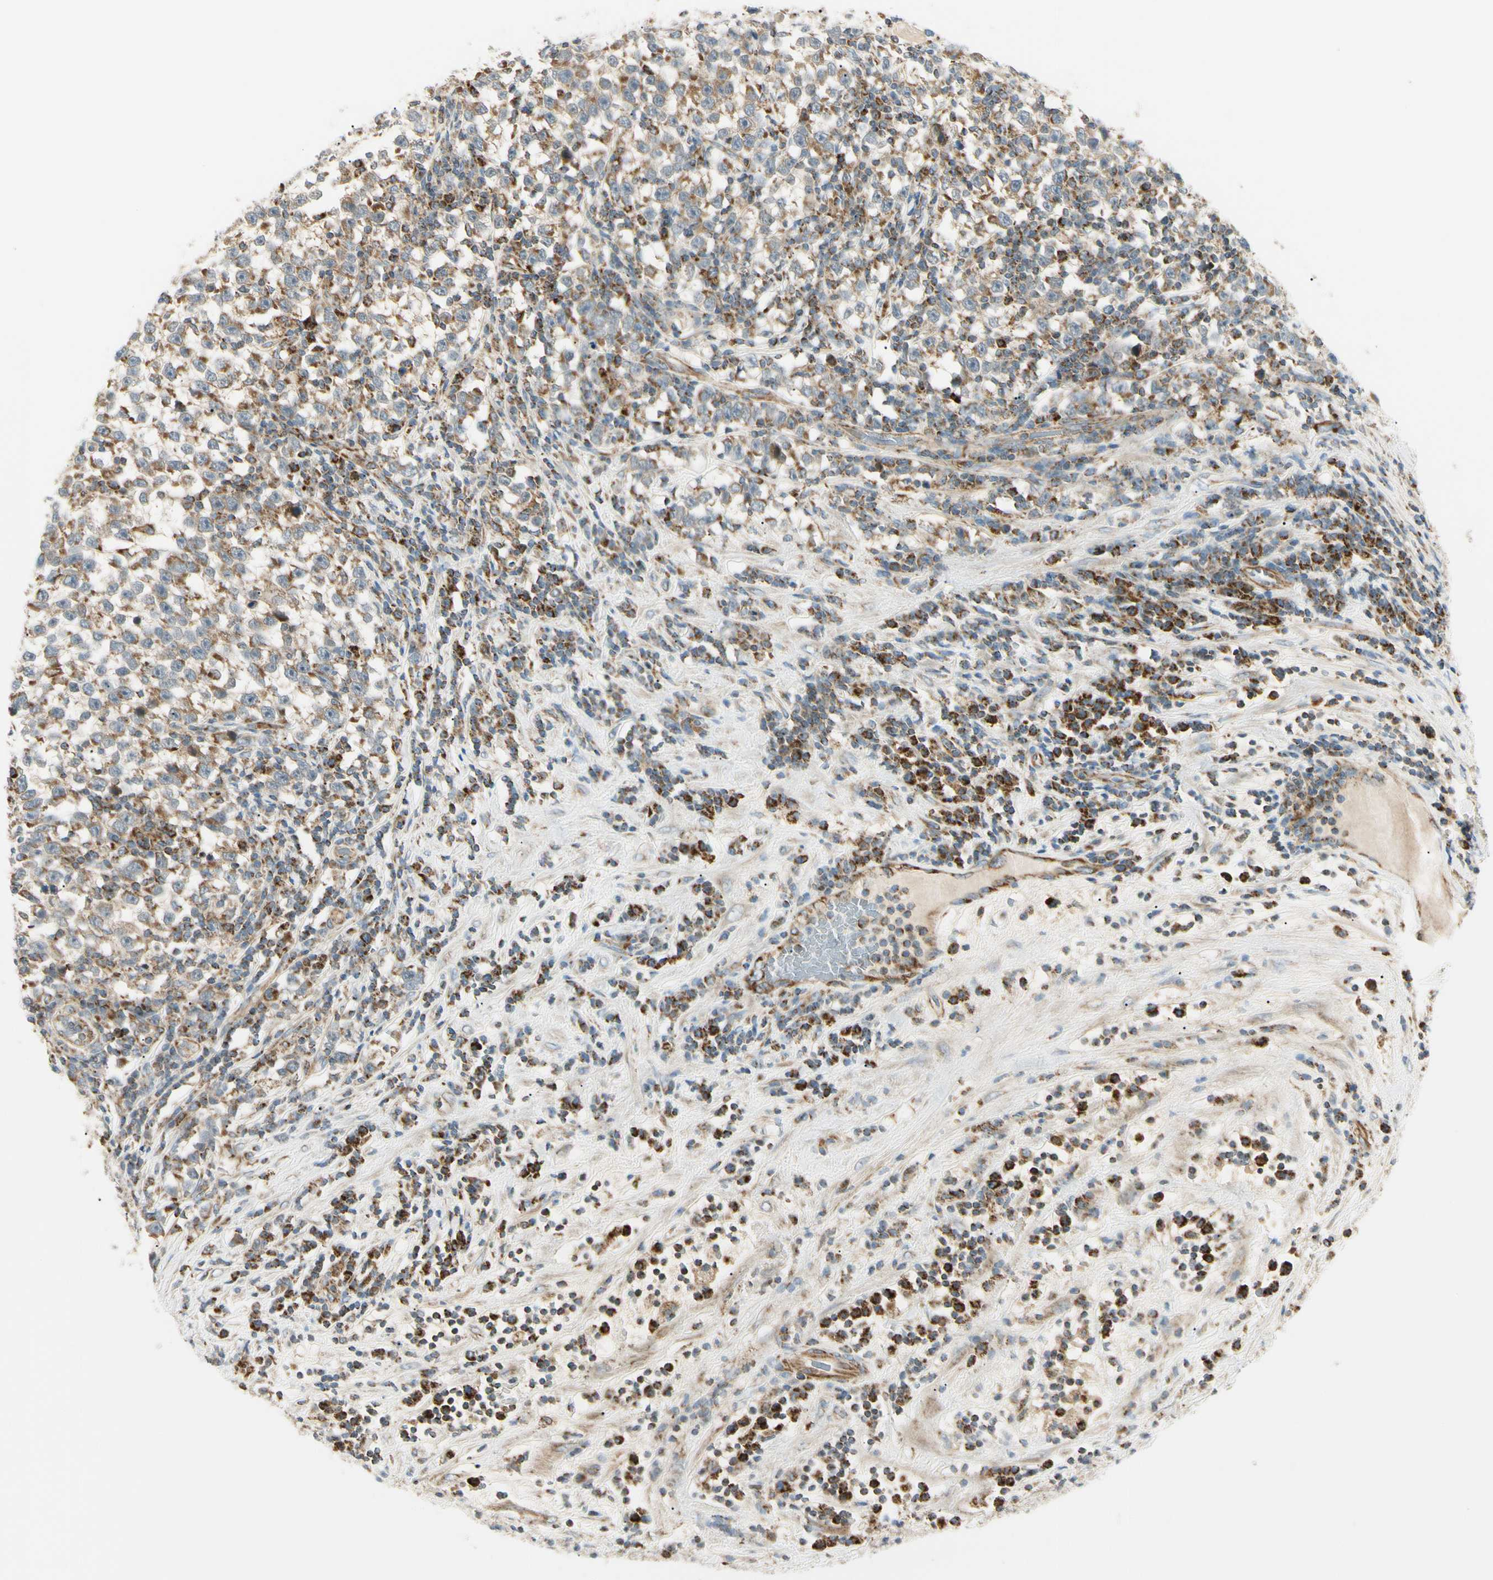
{"staining": {"intensity": "moderate", "quantity": ">75%", "location": "cytoplasmic/membranous"}, "tissue": "testis cancer", "cell_type": "Tumor cells", "image_type": "cancer", "snomed": [{"axis": "morphology", "description": "Seminoma, NOS"}, {"axis": "topography", "description": "Testis"}], "caption": "Human testis cancer stained with a protein marker displays moderate staining in tumor cells.", "gene": "TBC1D10A", "patient": {"sex": "male", "age": 43}}